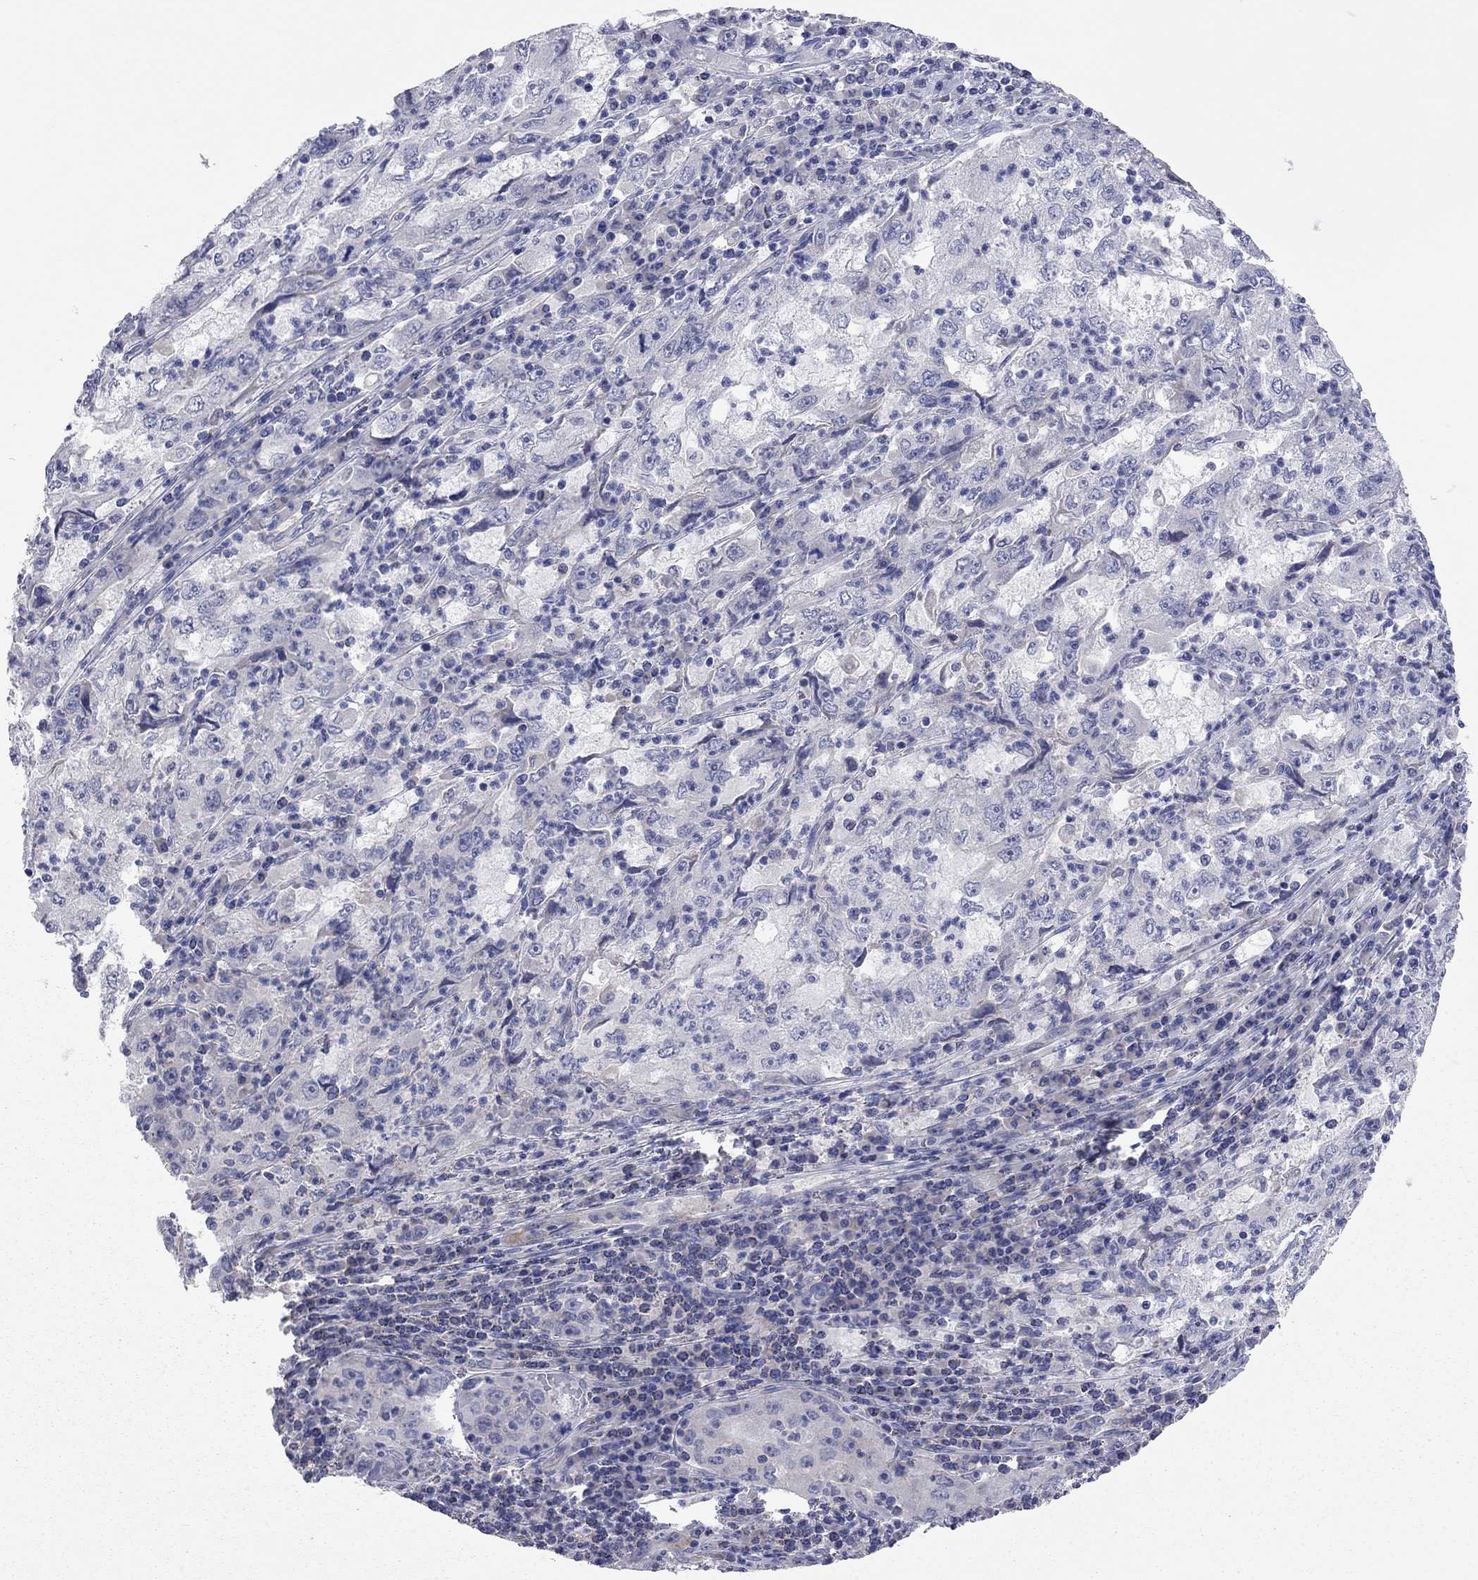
{"staining": {"intensity": "negative", "quantity": "none", "location": "none"}, "tissue": "cervical cancer", "cell_type": "Tumor cells", "image_type": "cancer", "snomed": [{"axis": "morphology", "description": "Squamous cell carcinoma, NOS"}, {"axis": "topography", "description": "Cervix"}], "caption": "This is an immunohistochemistry histopathology image of squamous cell carcinoma (cervical). There is no staining in tumor cells.", "gene": "KCNB1", "patient": {"sex": "female", "age": 36}}